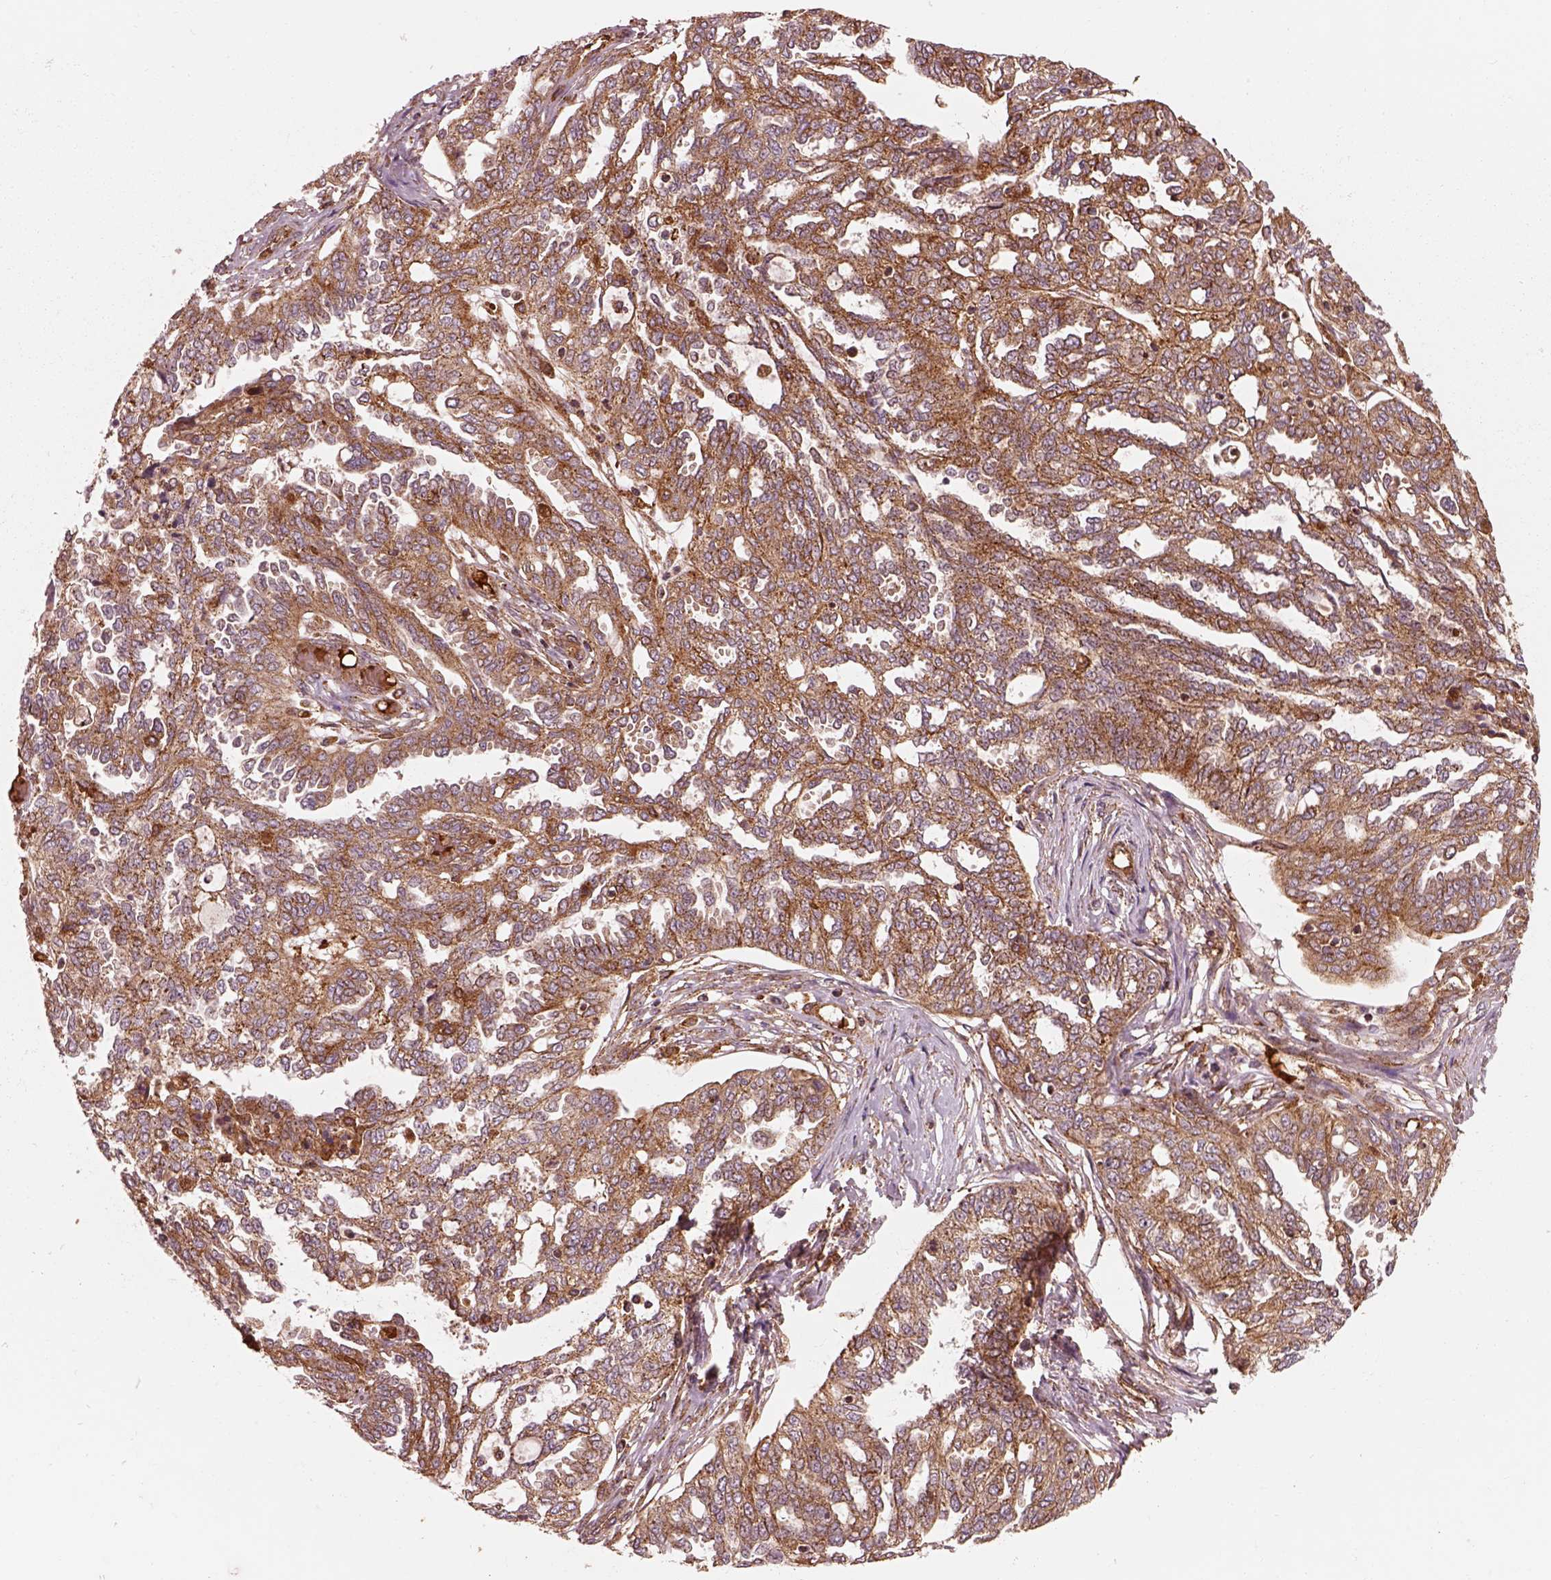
{"staining": {"intensity": "moderate", "quantity": ">75%", "location": "cytoplasmic/membranous"}, "tissue": "ovarian cancer", "cell_type": "Tumor cells", "image_type": "cancer", "snomed": [{"axis": "morphology", "description": "Cystadenocarcinoma, serous, NOS"}, {"axis": "topography", "description": "Ovary"}], "caption": "This is a histology image of immunohistochemistry (IHC) staining of ovarian serous cystadenocarcinoma, which shows moderate positivity in the cytoplasmic/membranous of tumor cells.", "gene": "WASHC2A", "patient": {"sex": "female", "age": 67}}